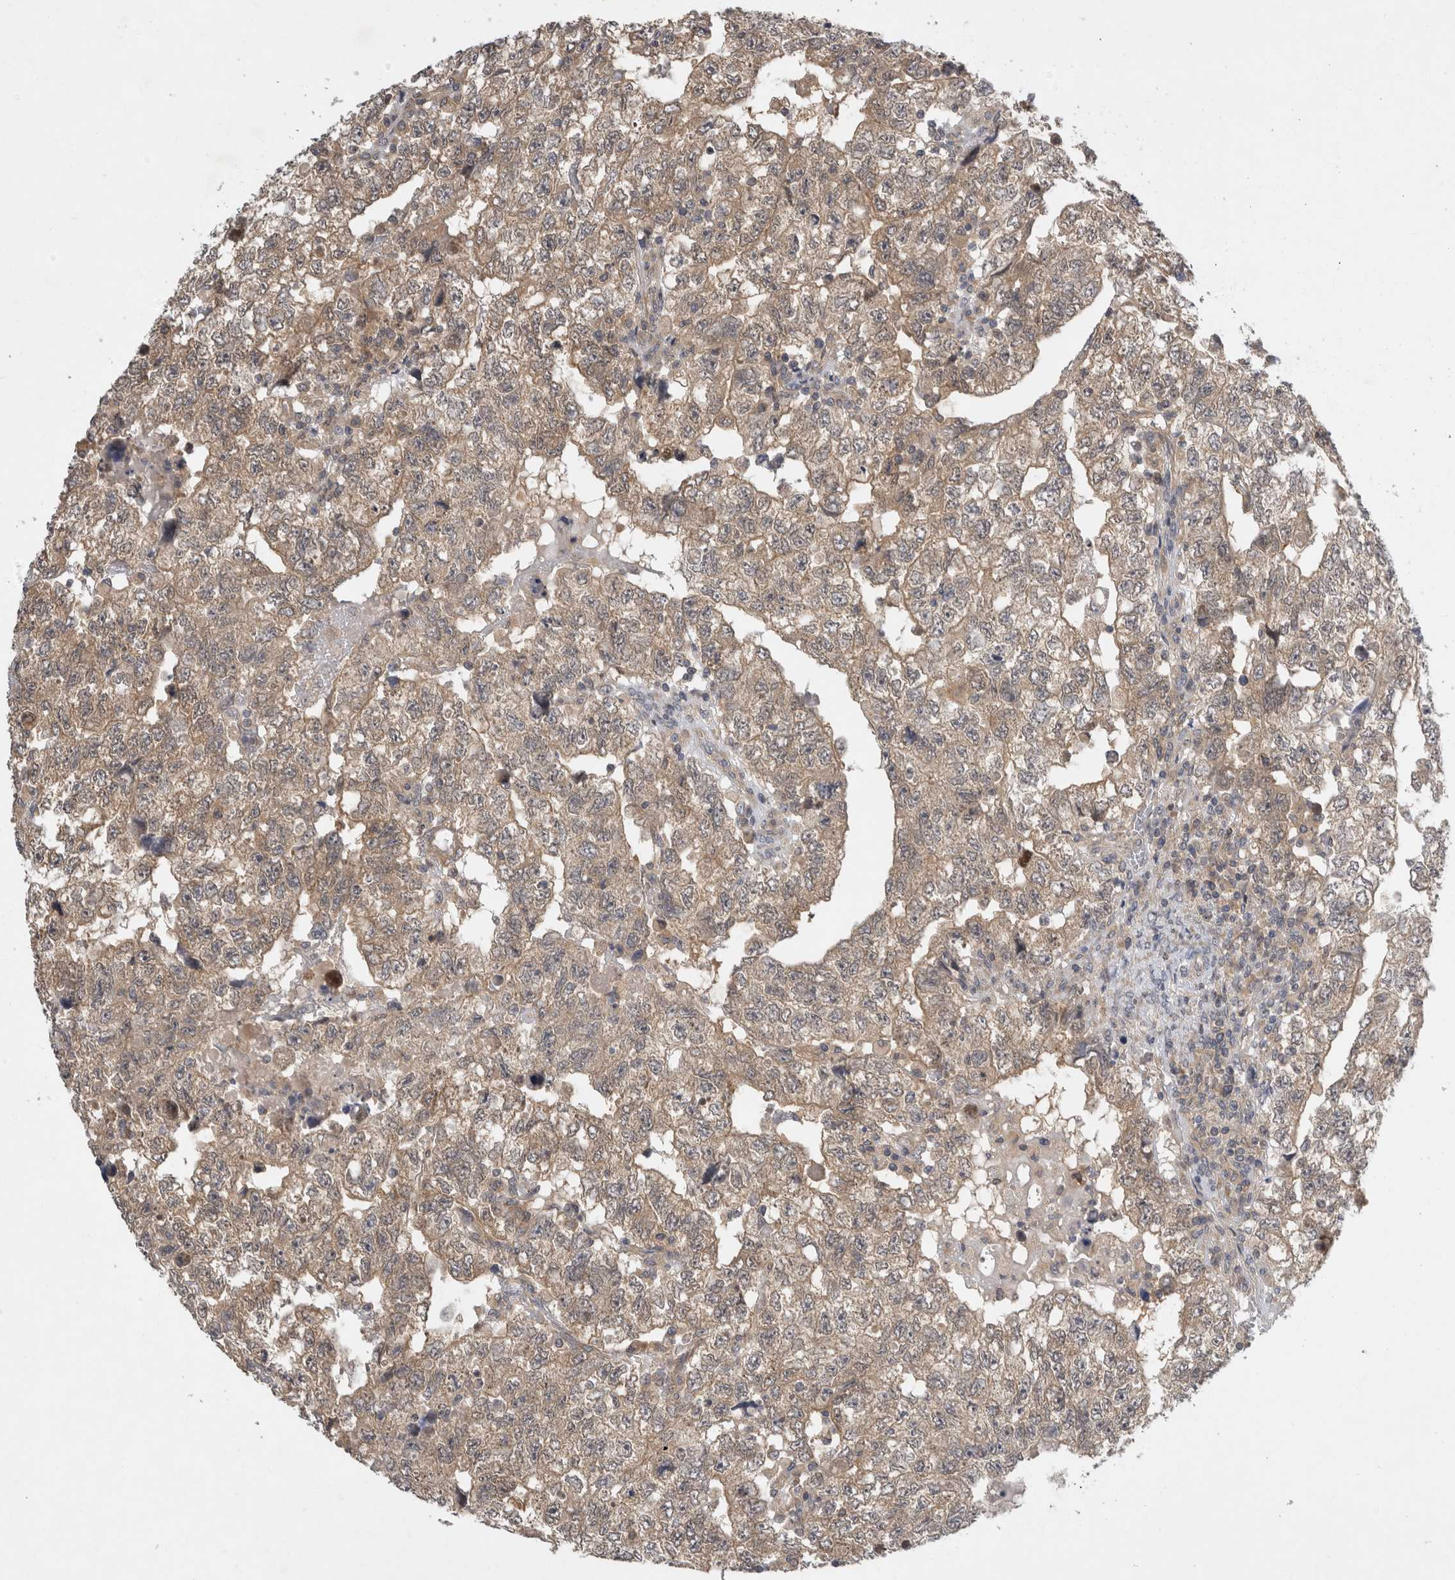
{"staining": {"intensity": "weak", "quantity": ">75%", "location": "cytoplasmic/membranous"}, "tissue": "testis cancer", "cell_type": "Tumor cells", "image_type": "cancer", "snomed": [{"axis": "morphology", "description": "Carcinoma, Embryonal, NOS"}, {"axis": "topography", "description": "Testis"}], "caption": "Human testis embryonal carcinoma stained with a protein marker exhibits weak staining in tumor cells.", "gene": "AASDHPPT", "patient": {"sex": "male", "age": 36}}